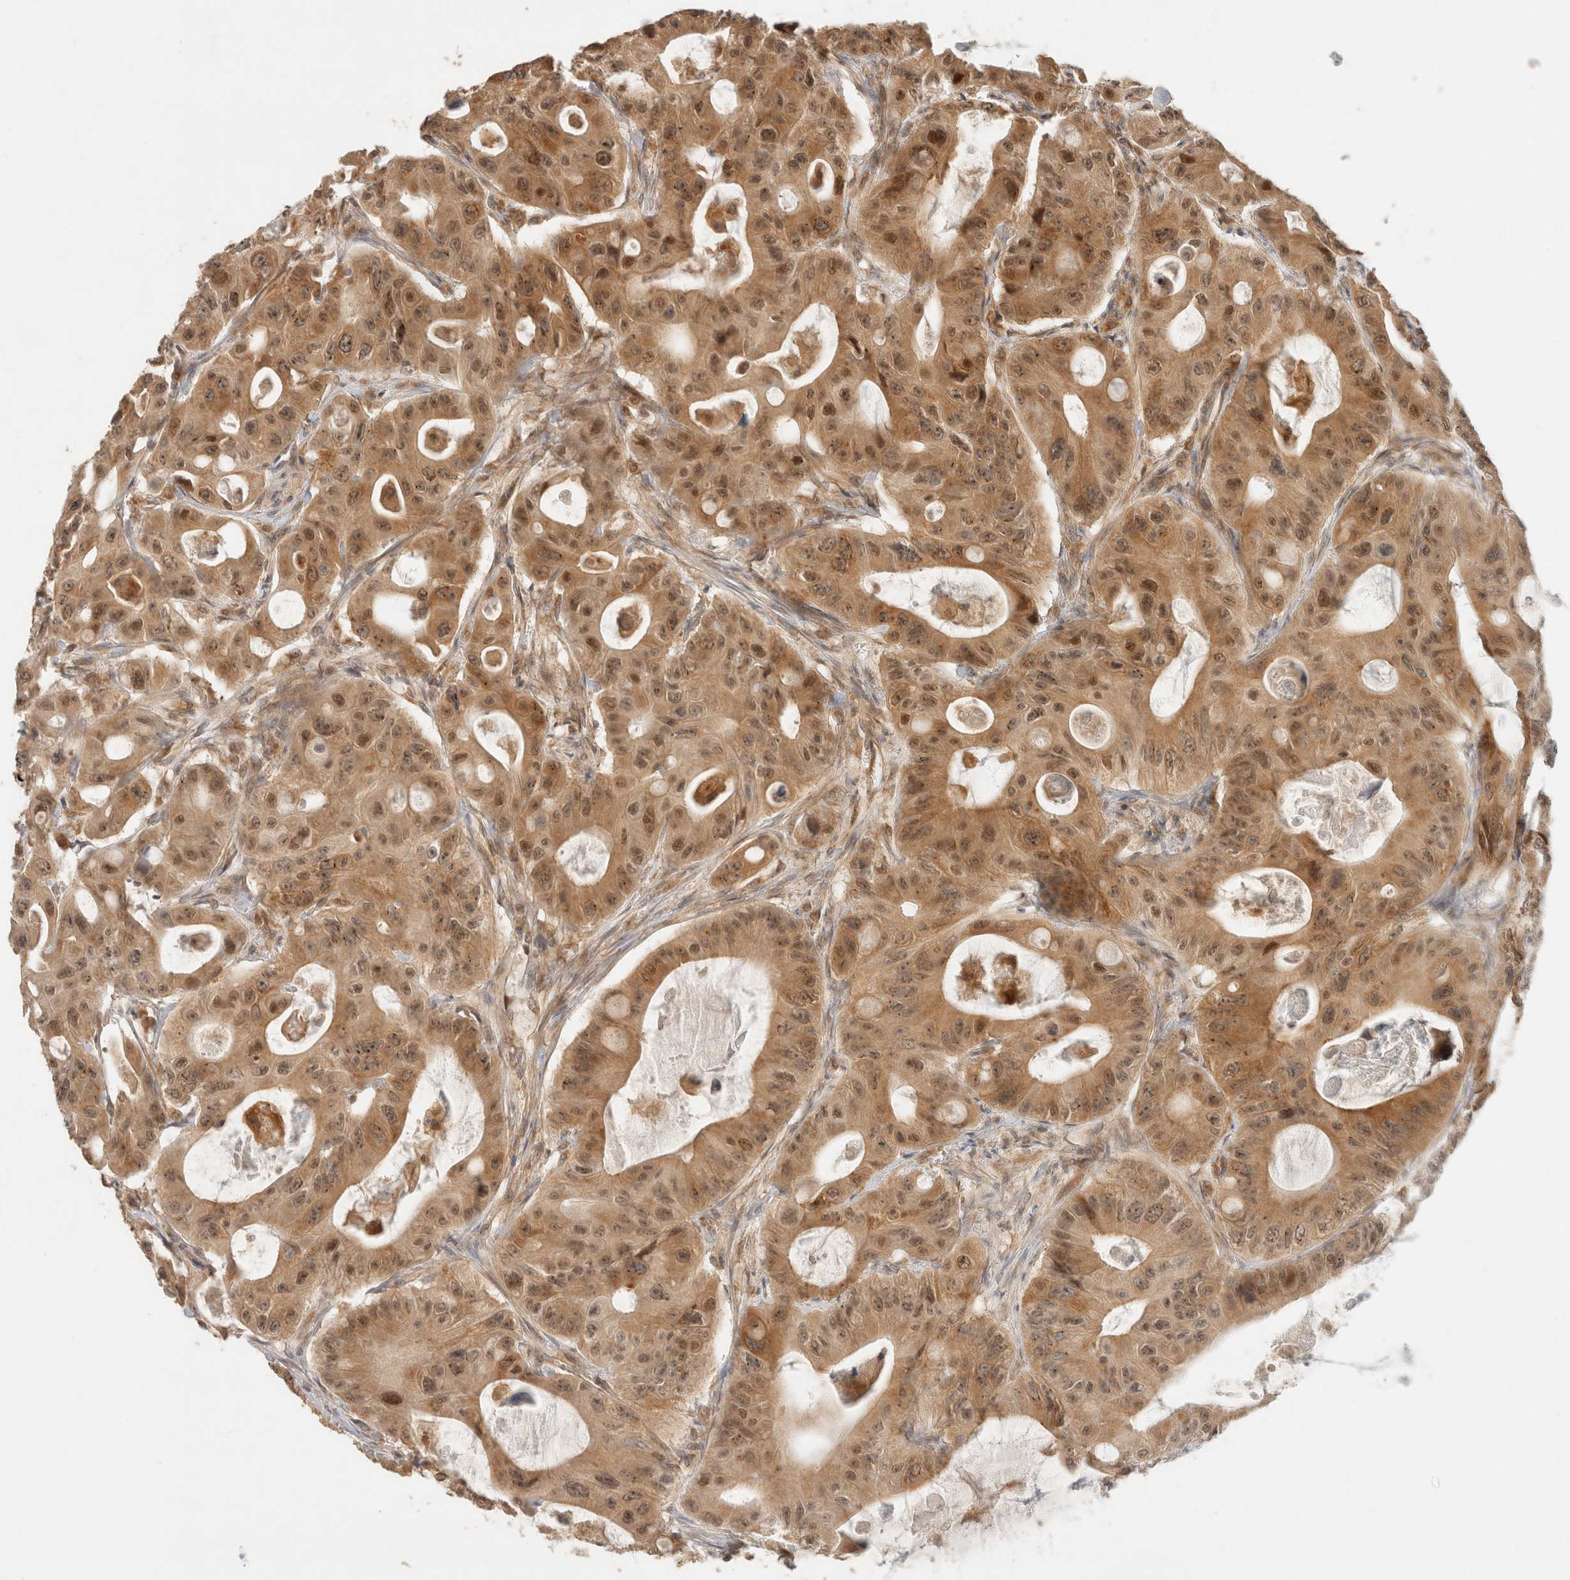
{"staining": {"intensity": "moderate", "quantity": ">75%", "location": "cytoplasmic/membranous,nuclear"}, "tissue": "colorectal cancer", "cell_type": "Tumor cells", "image_type": "cancer", "snomed": [{"axis": "morphology", "description": "Adenocarcinoma, NOS"}, {"axis": "topography", "description": "Colon"}], "caption": "A histopathology image showing moderate cytoplasmic/membranous and nuclear staining in about >75% of tumor cells in colorectal cancer, as visualized by brown immunohistochemical staining.", "gene": "TACC1", "patient": {"sex": "female", "age": 46}}